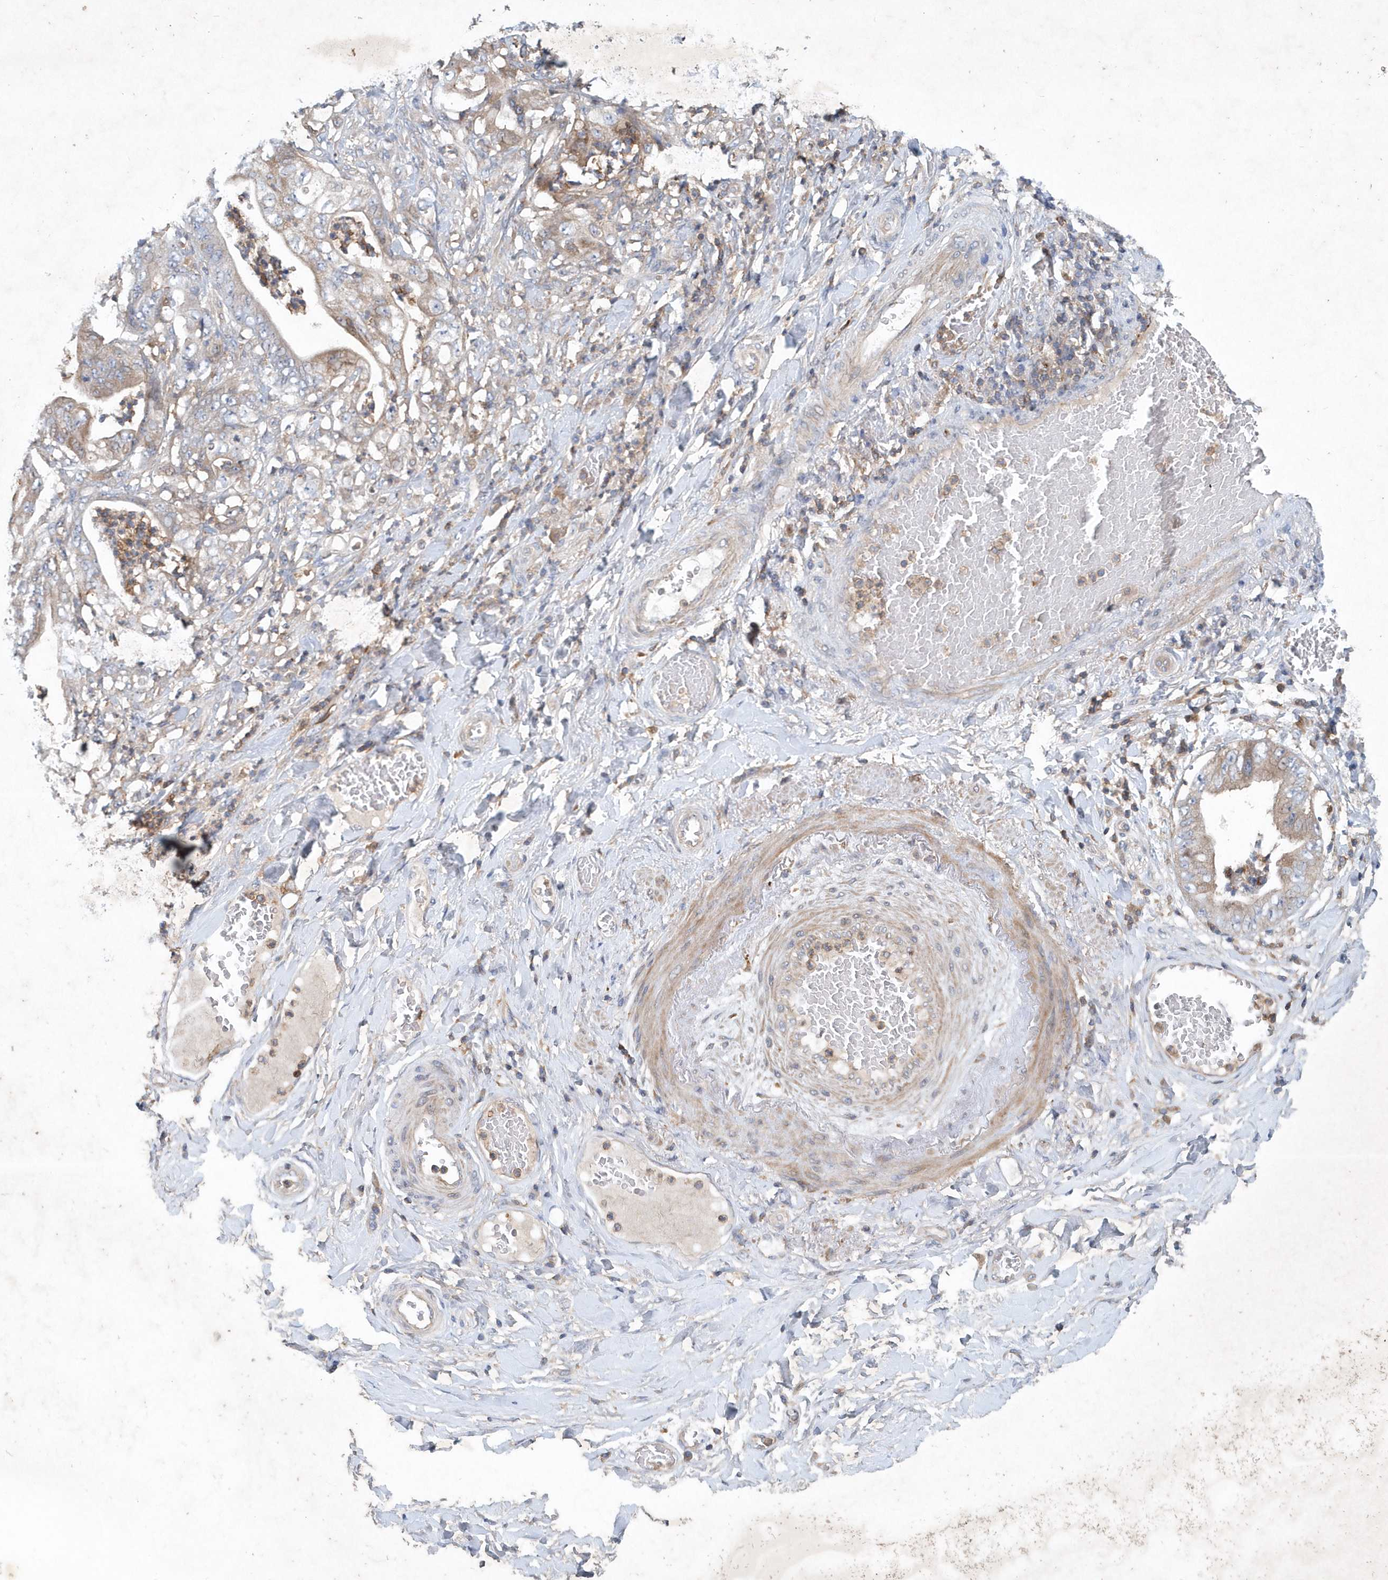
{"staining": {"intensity": "weak", "quantity": "25%-75%", "location": "cytoplasmic/membranous"}, "tissue": "stomach cancer", "cell_type": "Tumor cells", "image_type": "cancer", "snomed": [{"axis": "morphology", "description": "Adenocarcinoma, NOS"}, {"axis": "topography", "description": "Stomach"}], "caption": "Stomach adenocarcinoma was stained to show a protein in brown. There is low levels of weak cytoplasmic/membranous positivity in approximately 25%-75% of tumor cells.", "gene": "P2RY10", "patient": {"sex": "female", "age": 73}}